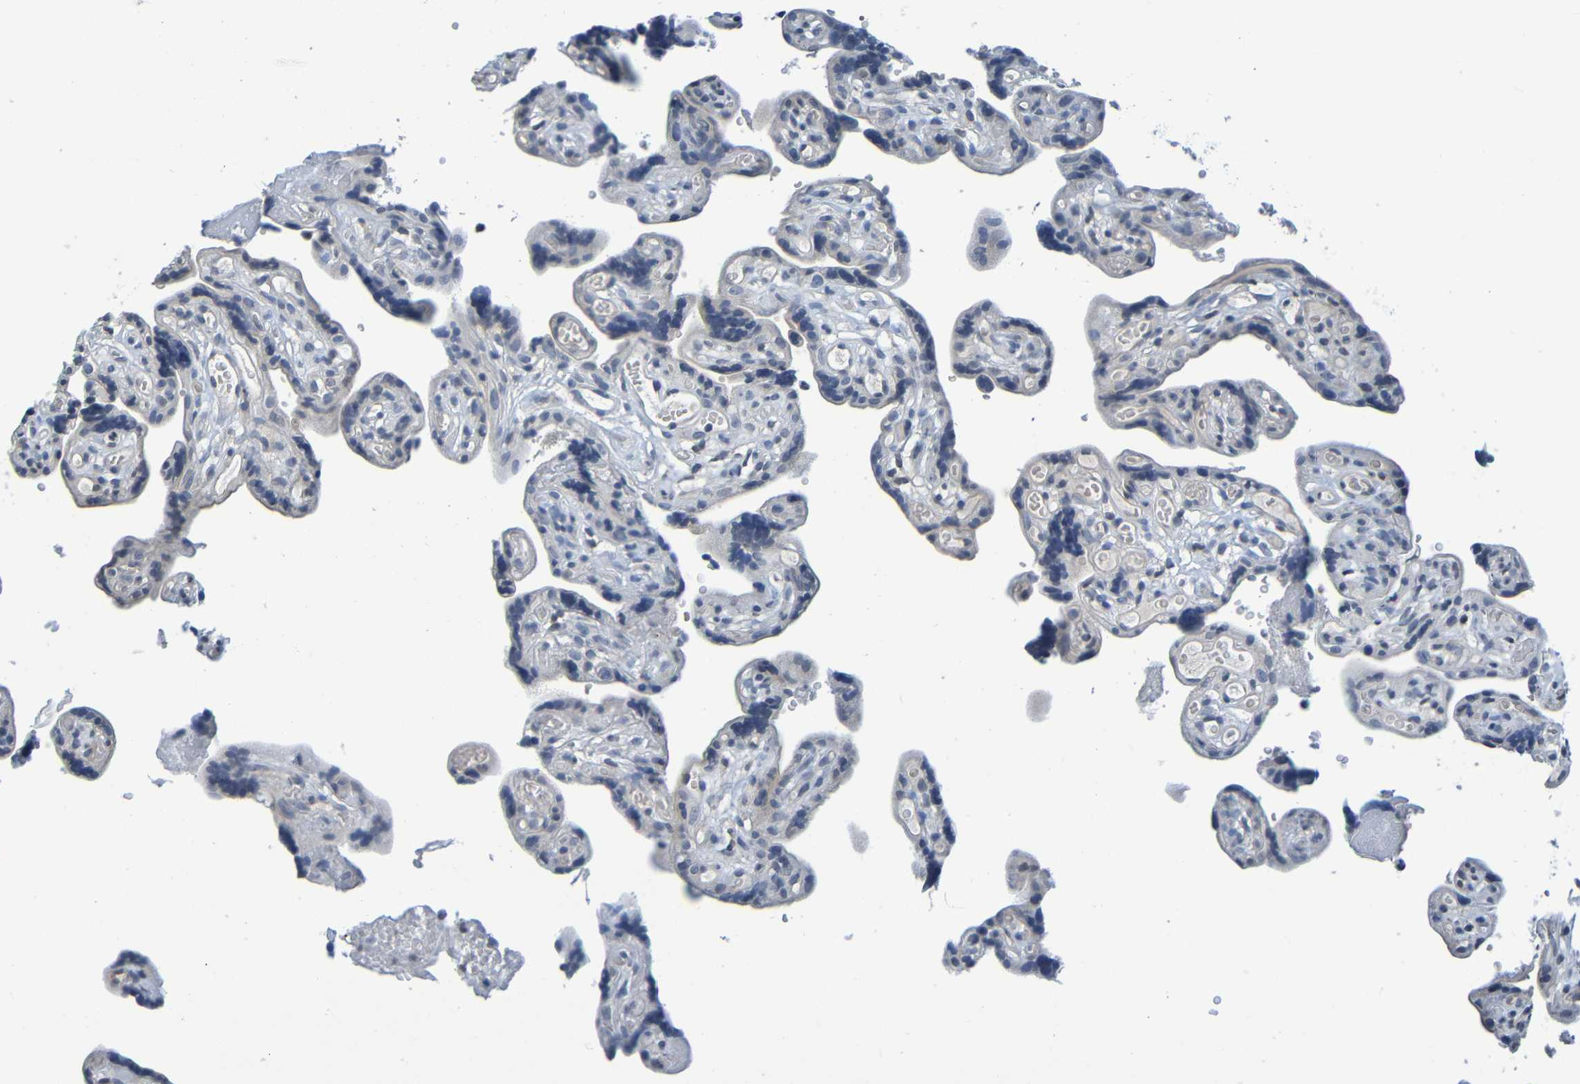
{"staining": {"intensity": "negative", "quantity": "none", "location": "none"}, "tissue": "placenta", "cell_type": "Decidual cells", "image_type": "normal", "snomed": [{"axis": "morphology", "description": "Normal tissue, NOS"}, {"axis": "topography", "description": "Placenta"}], "caption": "The photomicrograph displays no significant expression in decidual cells of placenta.", "gene": "C3AR1", "patient": {"sex": "female", "age": 30}}